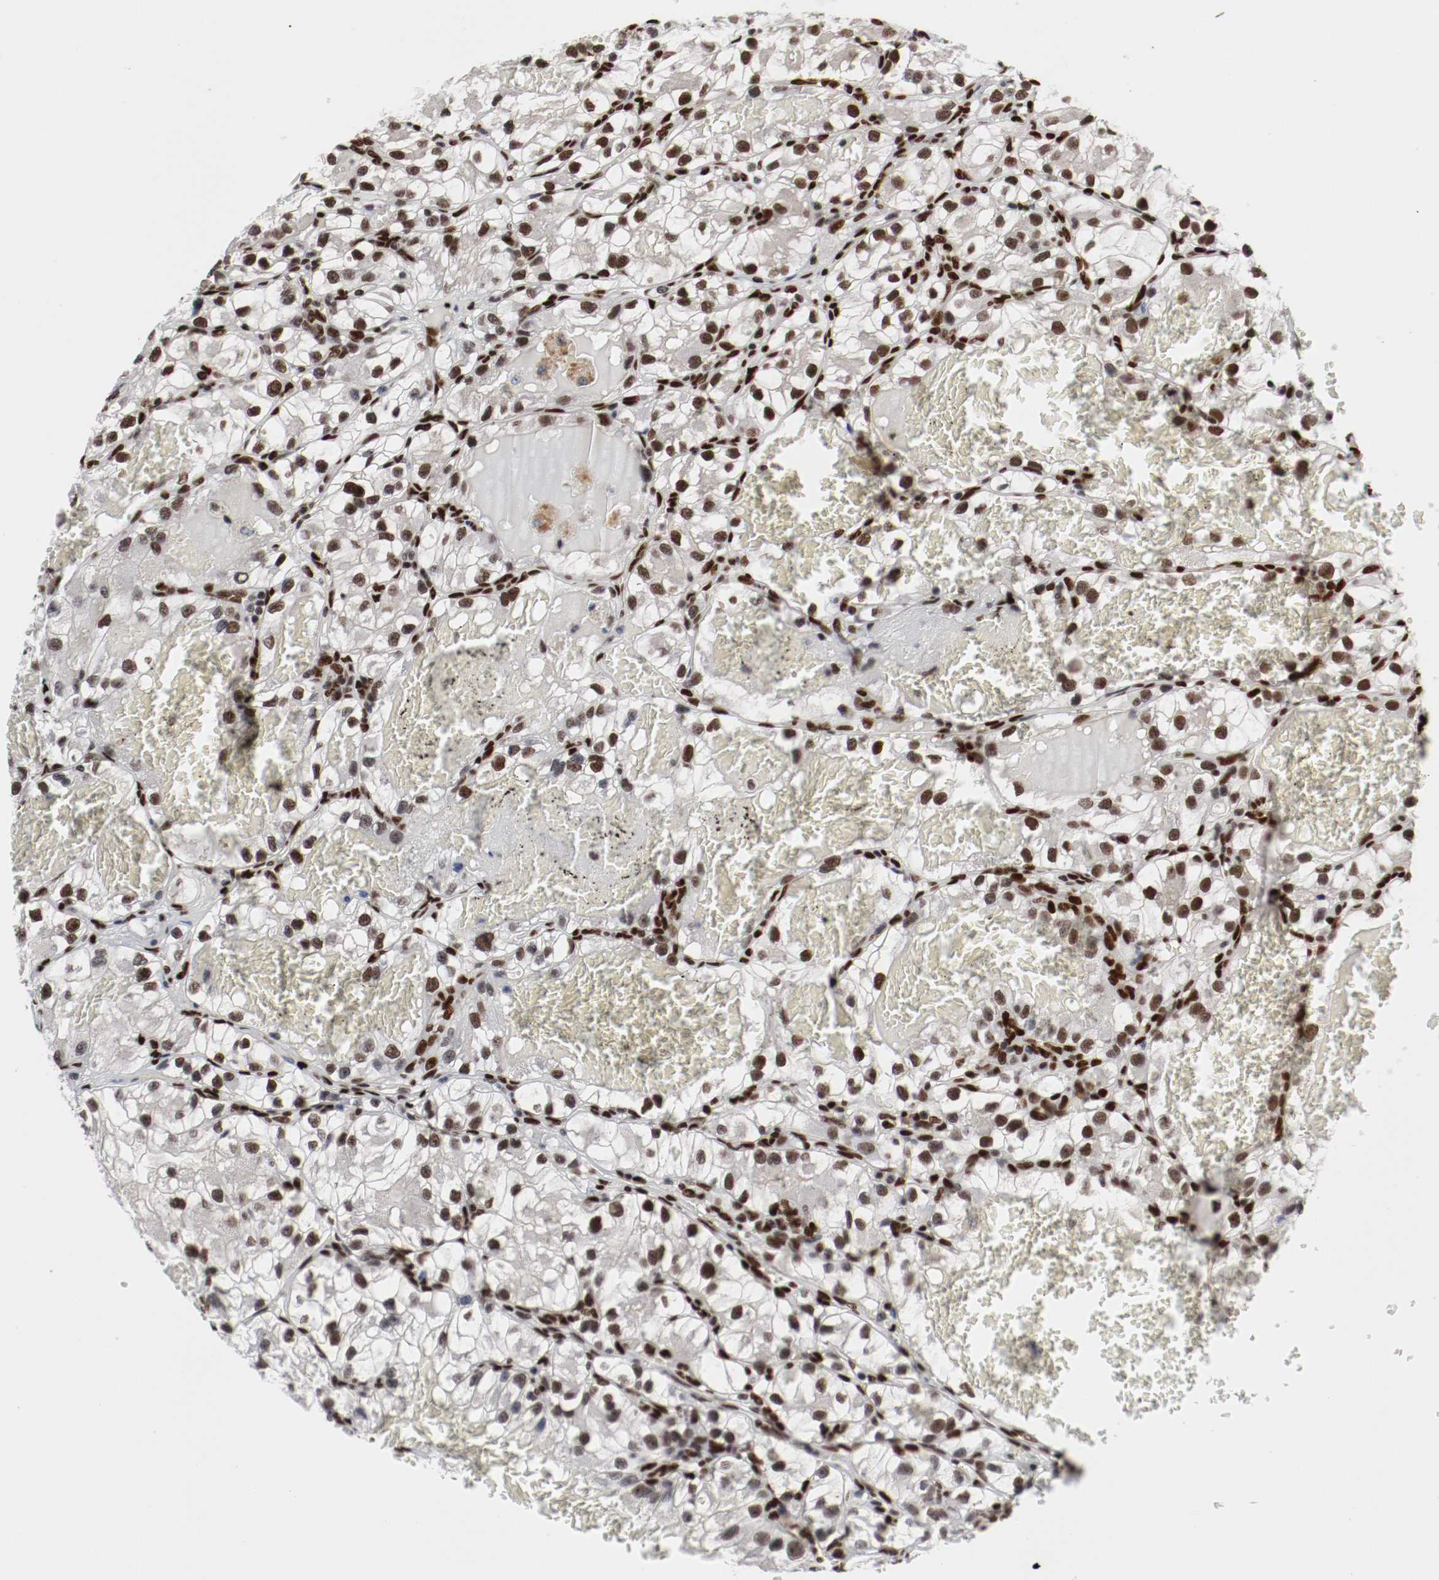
{"staining": {"intensity": "strong", "quantity": ">75%", "location": "nuclear"}, "tissue": "renal cancer", "cell_type": "Tumor cells", "image_type": "cancer", "snomed": [{"axis": "morphology", "description": "Adenocarcinoma, NOS"}, {"axis": "topography", "description": "Kidney"}], "caption": "Protein positivity by IHC shows strong nuclear positivity in about >75% of tumor cells in renal cancer (adenocarcinoma).", "gene": "MEF2D", "patient": {"sex": "female", "age": 57}}